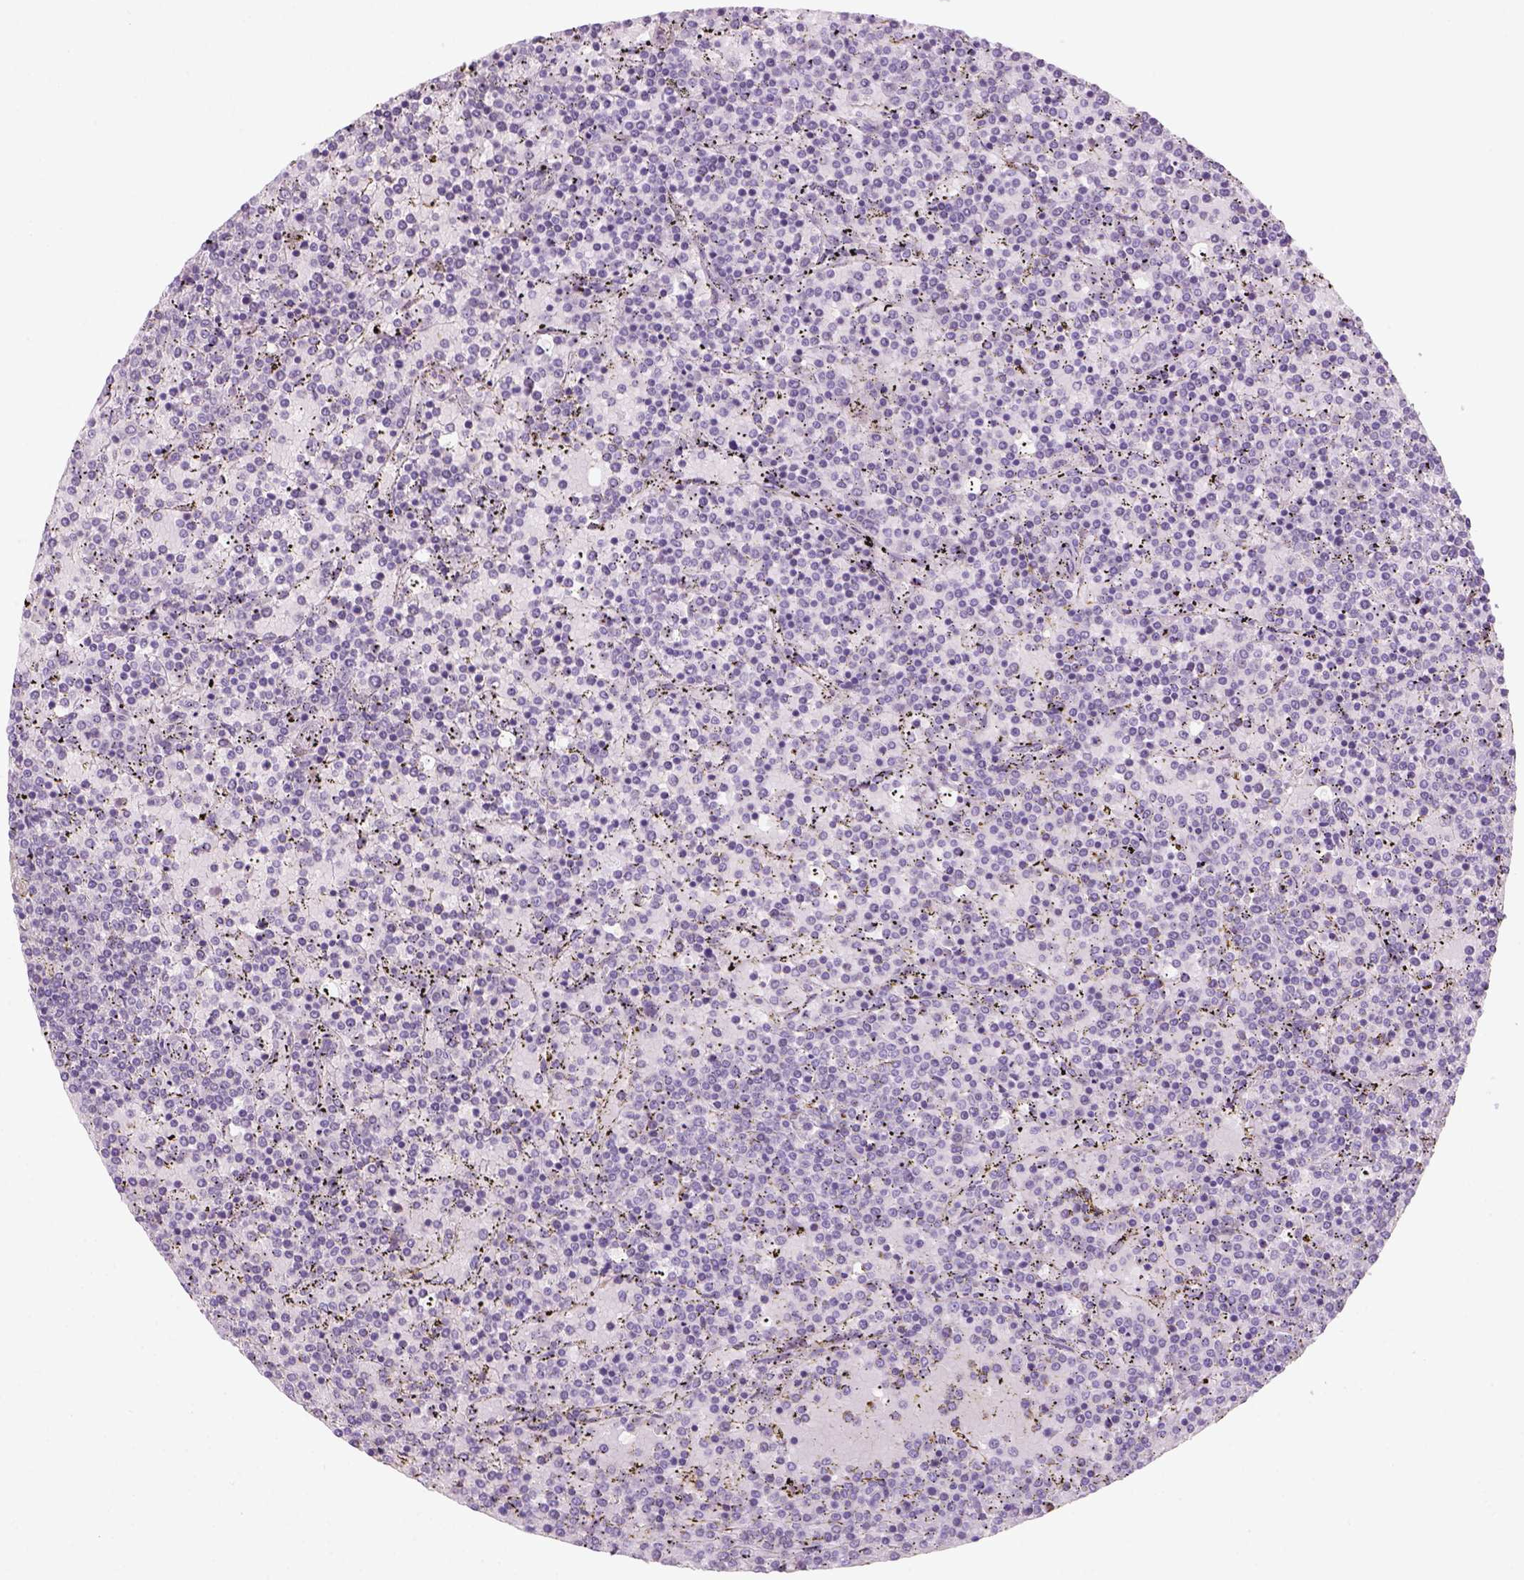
{"staining": {"intensity": "negative", "quantity": "none", "location": "none"}, "tissue": "lymphoma", "cell_type": "Tumor cells", "image_type": "cancer", "snomed": [{"axis": "morphology", "description": "Malignant lymphoma, non-Hodgkin's type, Low grade"}, {"axis": "topography", "description": "Spleen"}], "caption": "Immunohistochemistry (IHC) of malignant lymphoma, non-Hodgkin's type (low-grade) exhibits no positivity in tumor cells.", "gene": "KRT25", "patient": {"sex": "female", "age": 77}}